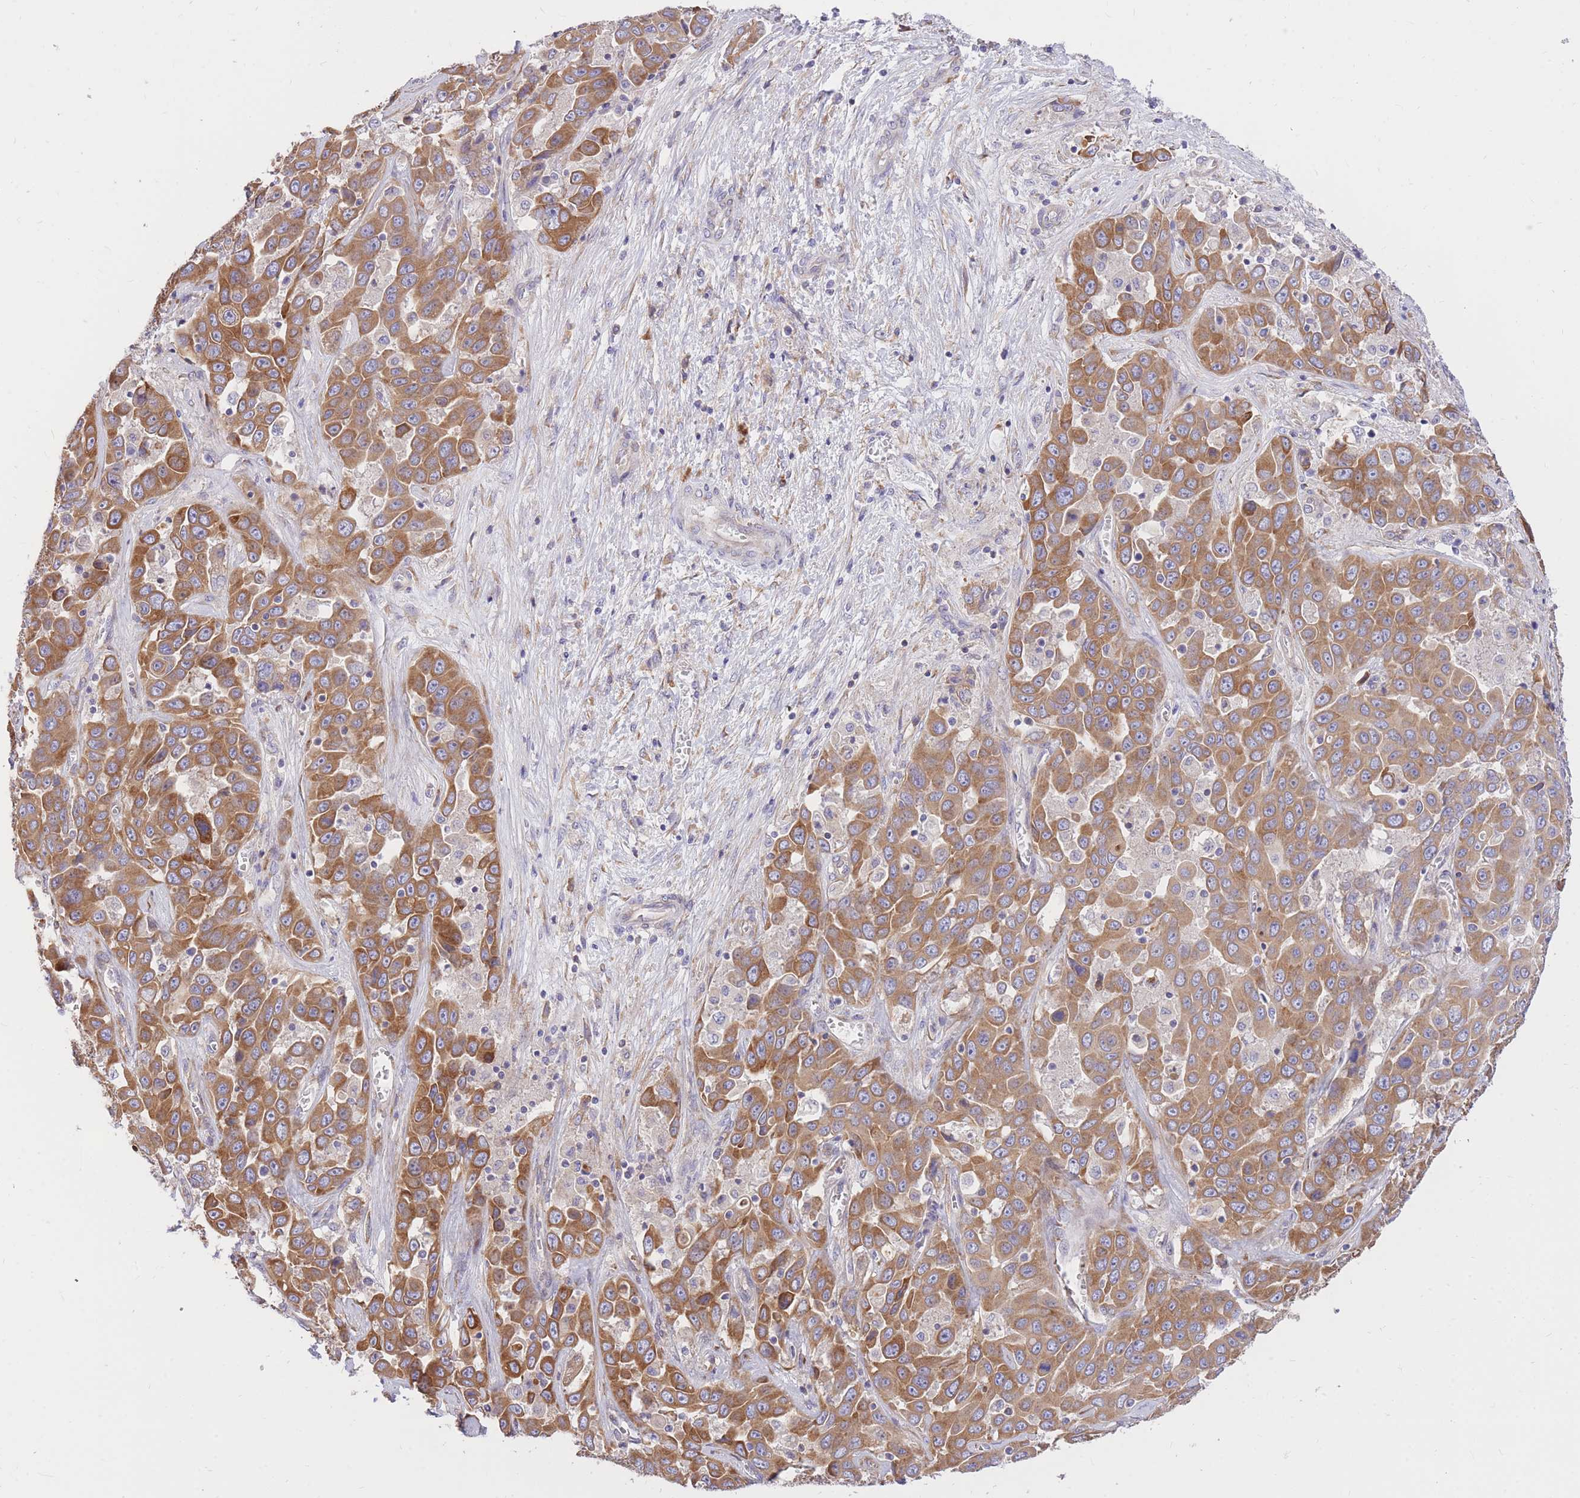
{"staining": {"intensity": "moderate", "quantity": ">75%", "location": "cytoplasmic/membranous"}, "tissue": "liver cancer", "cell_type": "Tumor cells", "image_type": "cancer", "snomed": [{"axis": "morphology", "description": "Cholangiocarcinoma"}, {"axis": "topography", "description": "Liver"}], "caption": "Protein staining of liver cancer (cholangiocarcinoma) tissue displays moderate cytoplasmic/membranous expression in approximately >75% of tumor cells.", "gene": "GBP7", "patient": {"sex": "female", "age": 52}}